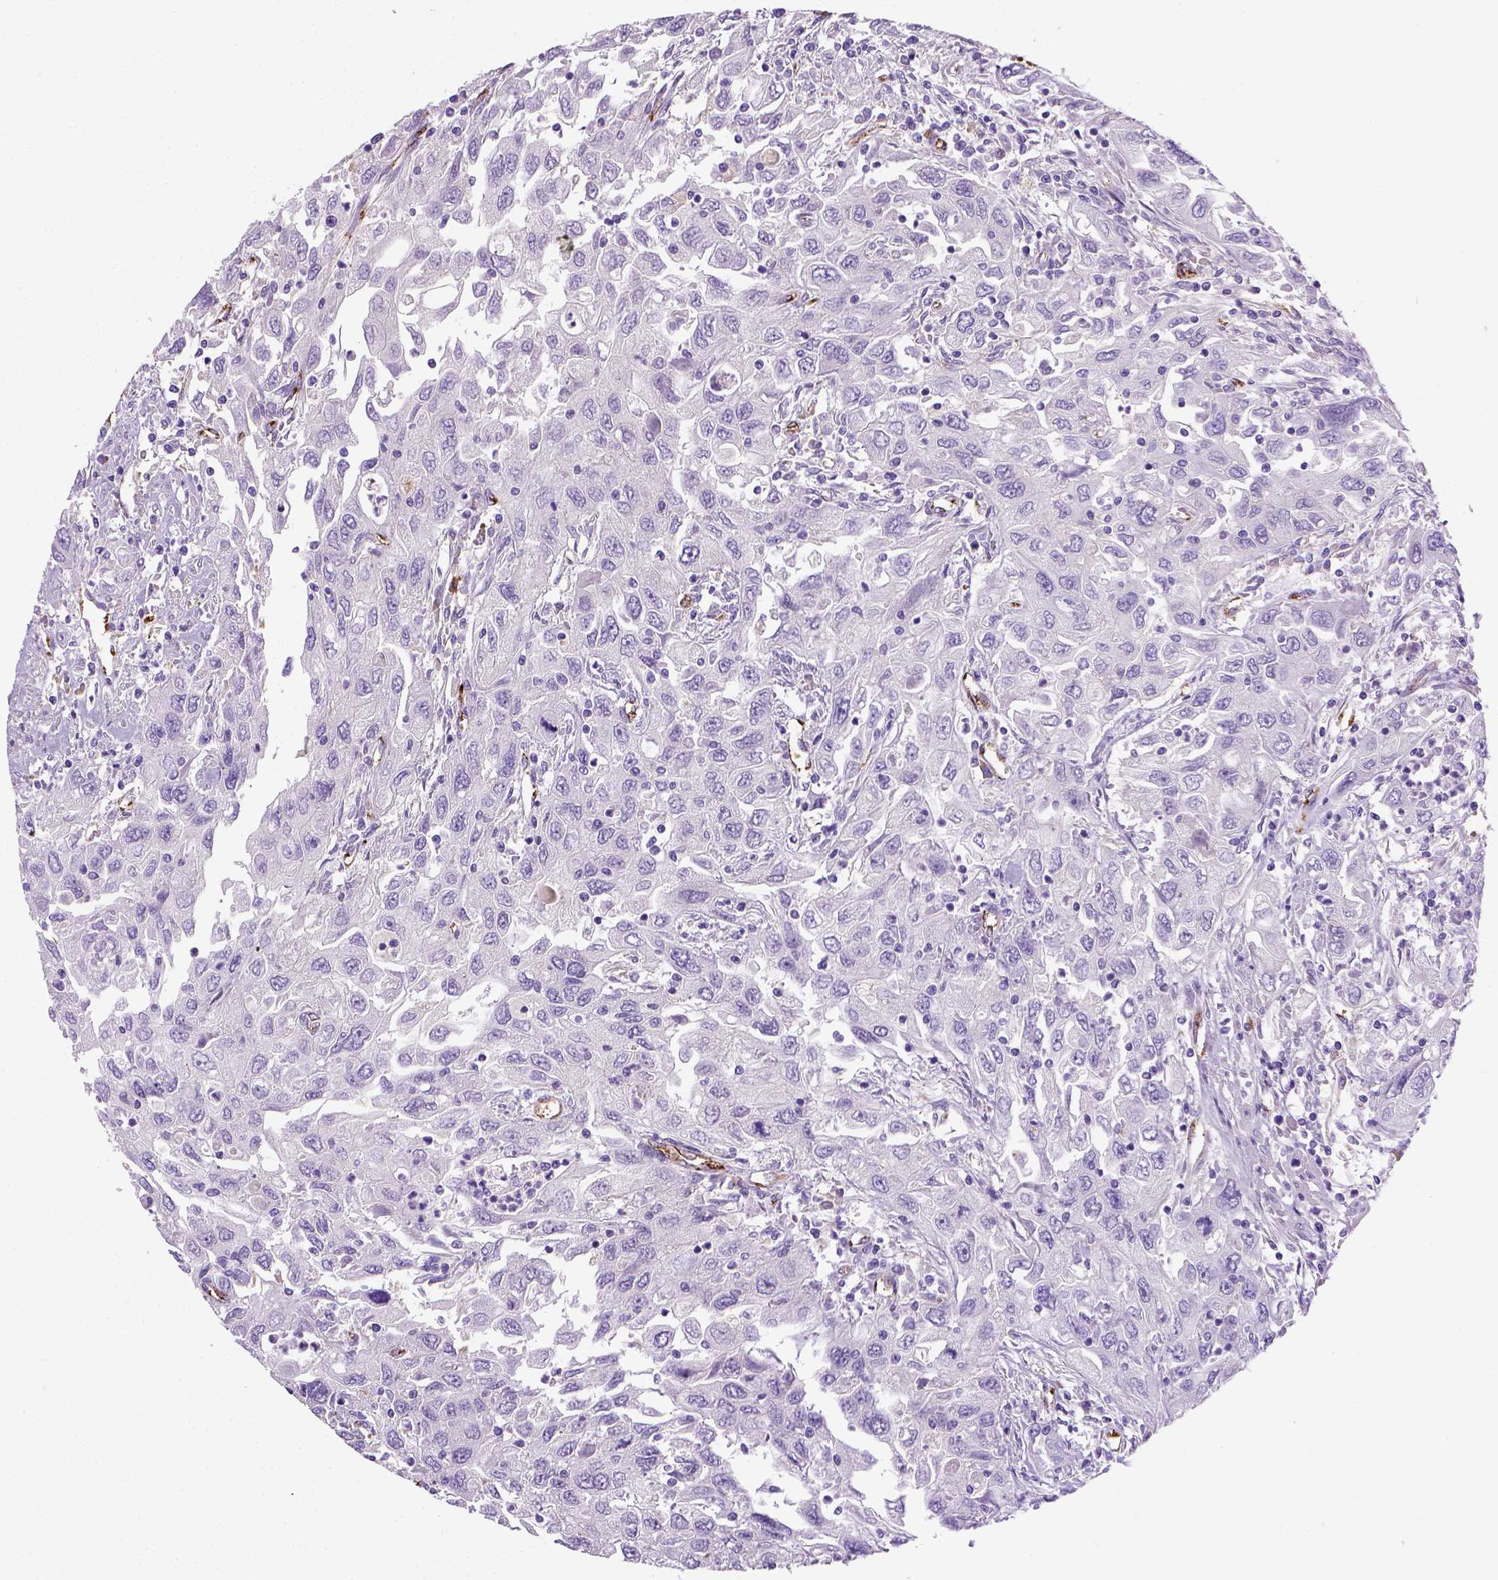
{"staining": {"intensity": "negative", "quantity": "none", "location": "none"}, "tissue": "urothelial cancer", "cell_type": "Tumor cells", "image_type": "cancer", "snomed": [{"axis": "morphology", "description": "Urothelial carcinoma, High grade"}, {"axis": "topography", "description": "Urinary bladder"}], "caption": "IHC of human high-grade urothelial carcinoma reveals no expression in tumor cells.", "gene": "VWF", "patient": {"sex": "male", "age": 76}}